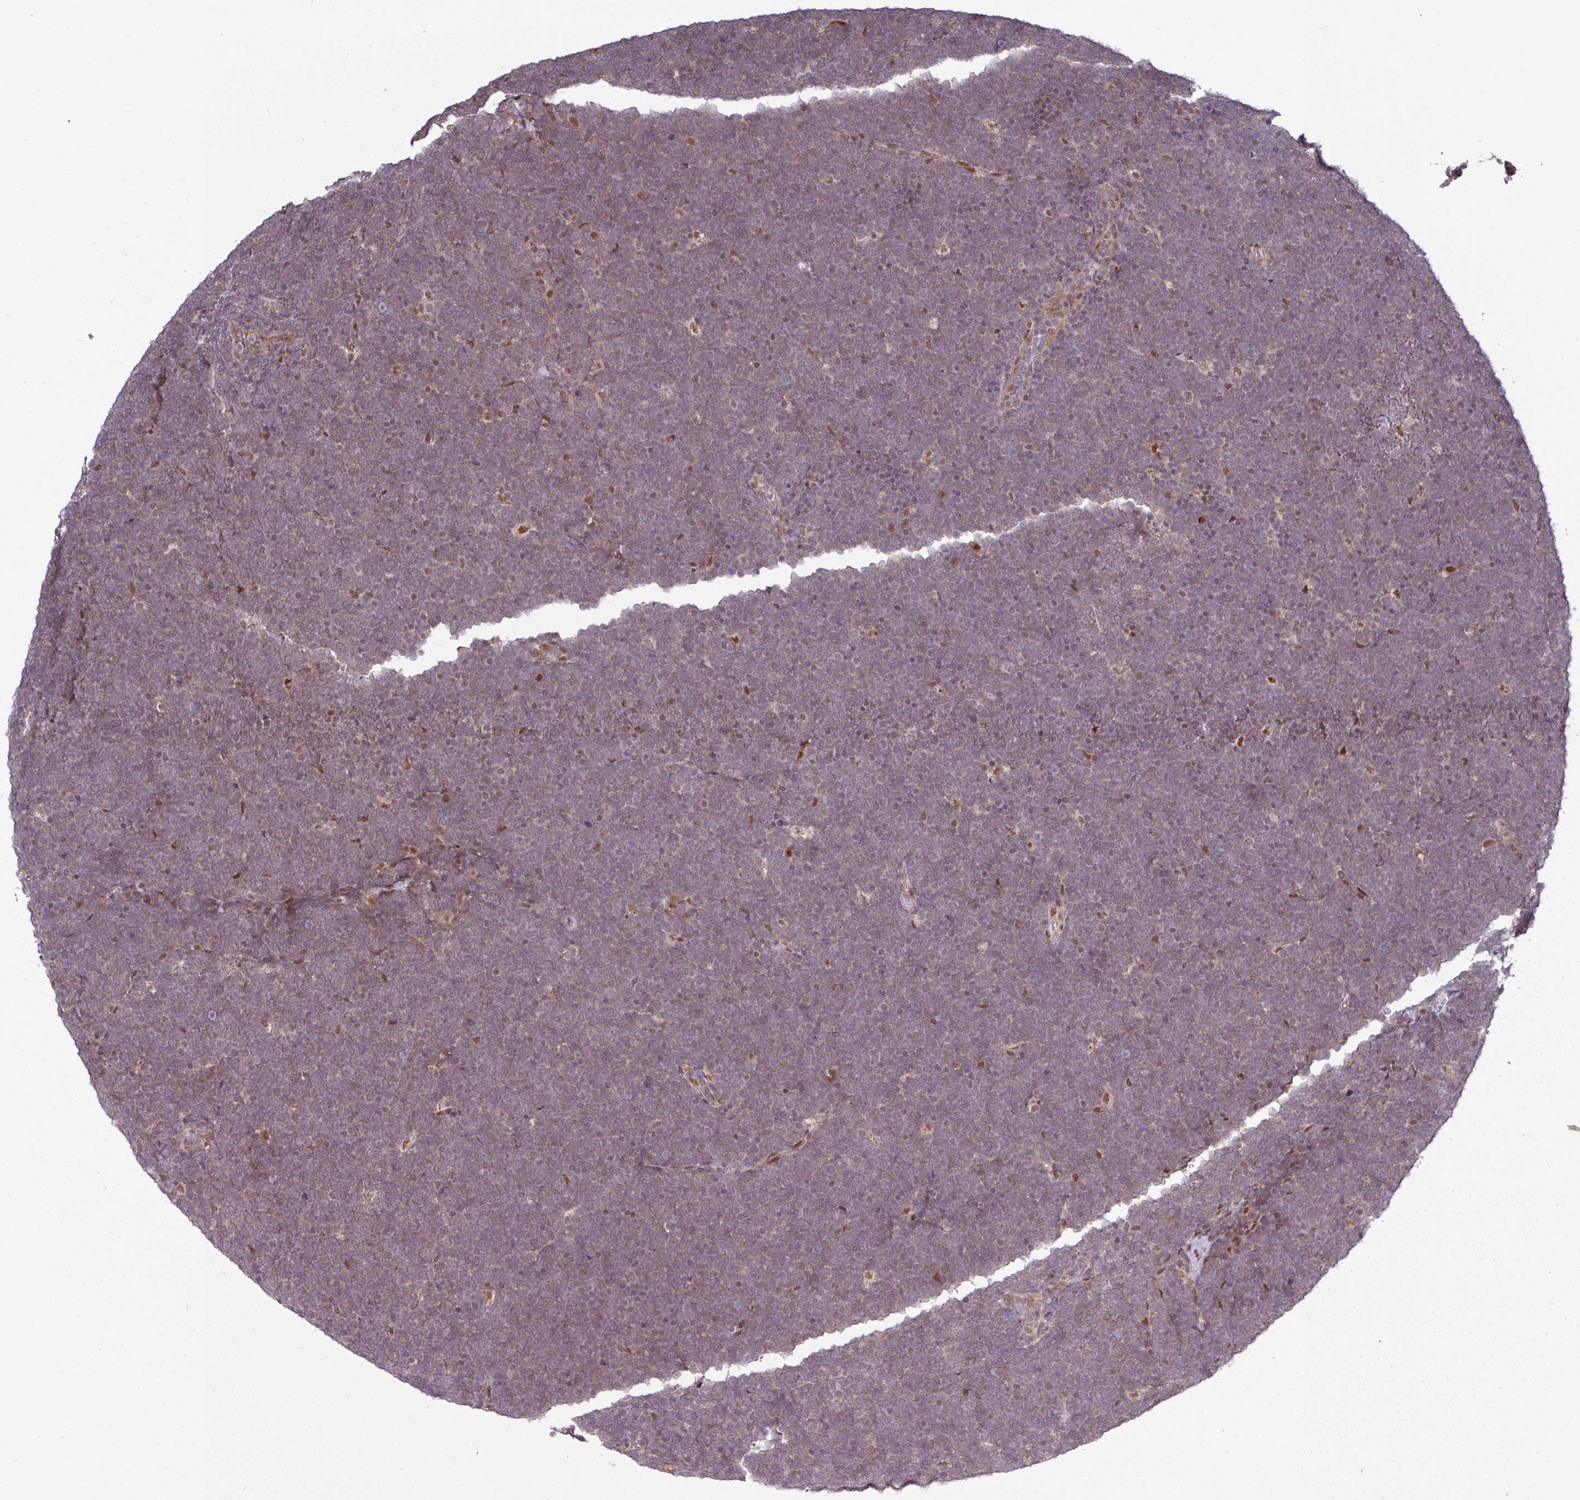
{"staining": {"intensity": "weak", "quantity": ">75%", "location": "nuclear"}, "tissue": "lymphoma", "cell_type": "Tumor cells", "image_type": "cancer", "snomed": [{"axis": "morphology", "description": "Malignant lymphoma, non-Hodgkin's type, High grade"}, {"axis": "topography", "description": "Lymph node"}], "caption": "The micrograph demonstrates a brown stain indicating the presence of a protein in the nuclear of tumor cells in lymphoma.", "gene": "CIC", "patient": {"sex": "male", "age": 13}}